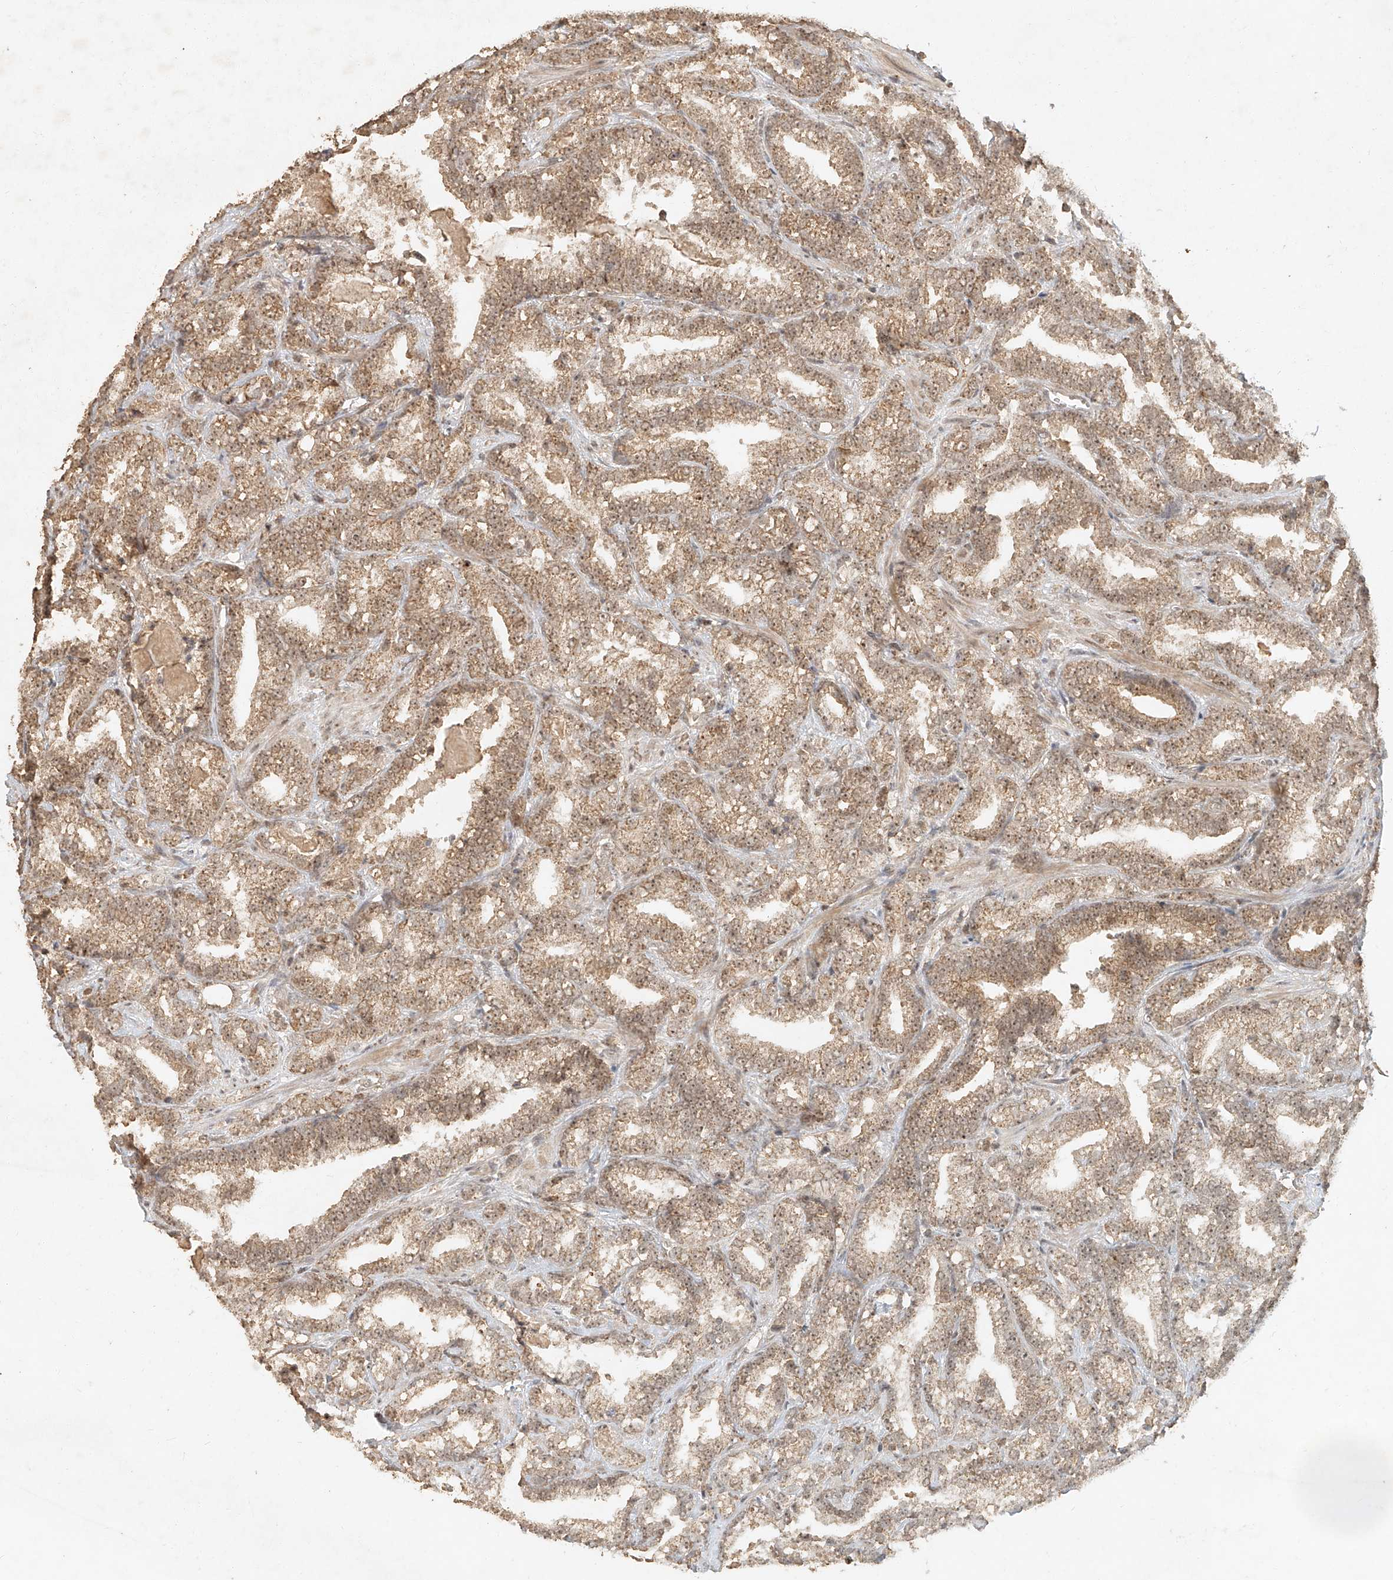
{"staining": {"intensity": "moderate", "quantity": ">75%", "location": "cytoplasmic/membranous,nuclear"}, "tissue": "prostate cancer", "cell_type": "Tumor cells", "image_type": "cancer", "snomed": [{"axis": "morphology", "description": "Adenocarcinoma, High grade"}, {"axis": "topography", "description": "Prostate and seminal vesicle, NOS"}], "caption": "The immunohistochemical stain labels moderate cytoplasmic/membranous and nuclear staining in tumor cells of high-grade adenocarcinoma (prostate) tissue.", "gene": "CXorf58", "patient": {"sex": "male", "age": 67}}